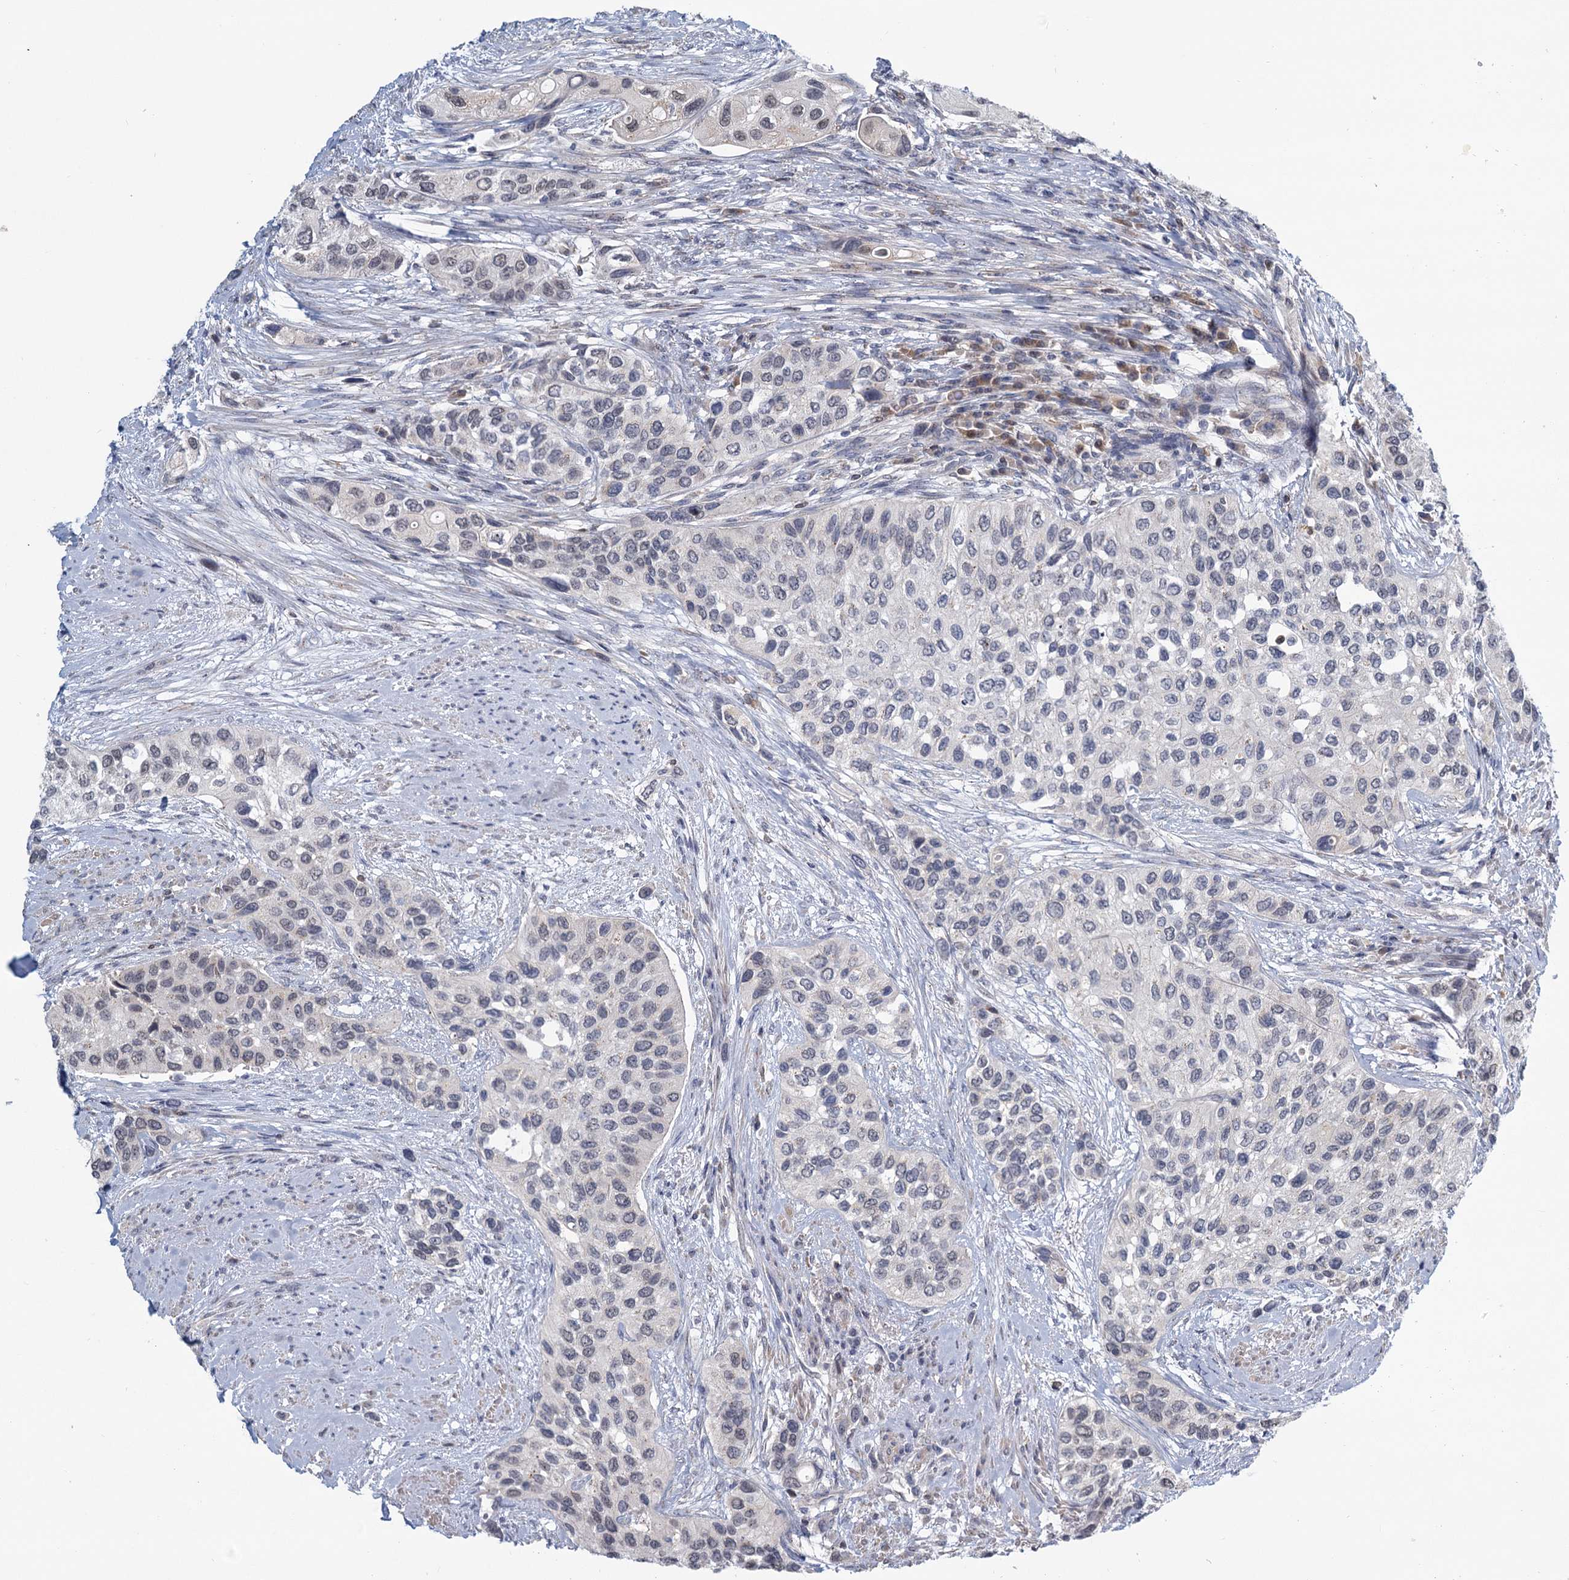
{"staining": {"intensity": "negative", "quantity": "none", "location": "none"}, "tissue": "urothelial cancer", "cell_type": "Tumor cells", "image_type": "cancer", "snomed": [{"axis": "morphology", "description": "Normal tissue, NOS"}, {"axis": "morphology", "description": "Urothelial carcinoma, High grade"}, {"axis": "topography", "description": "Vascular tissue"}, {"axis": "topography", "description": "Urinary bladder"}], "caption": "This is an IHC histopathology image of human high-grade urothelial carcinoma. There is no expression in tumor cells.", "gene": "STAP1", "patient": {"sex": "female", "age": 56}}